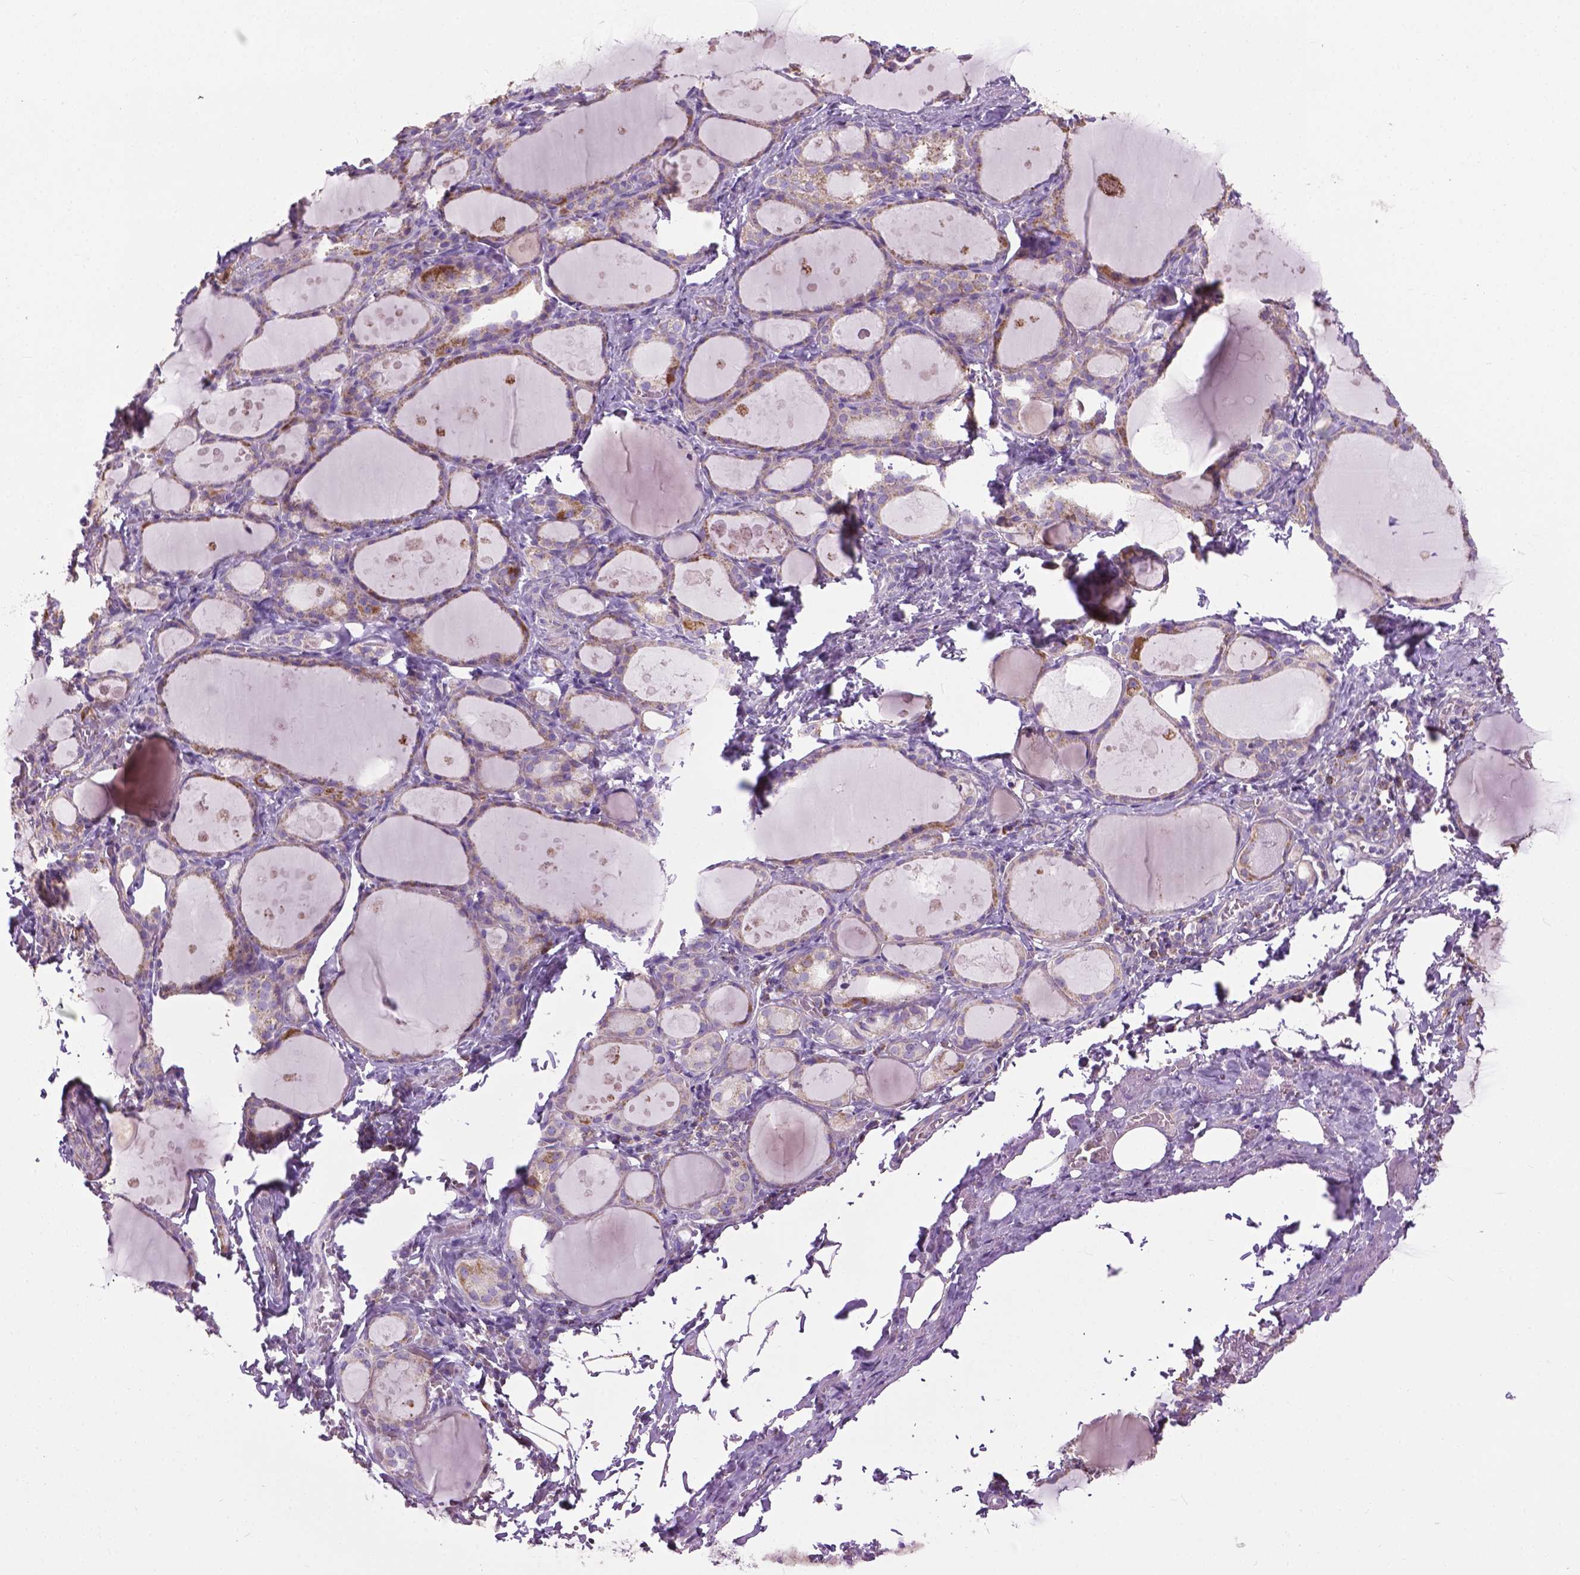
{"staining": {"intensity": "weak", "quantity": ">75%", "location": "cytoplasmic/membranous"}, "tissue": "thyroid gland", "cell_type": "Glandular cells", "image_type": "normal", "snomed": [{"axis": "morphology", "description": "Normal tissue, NOS"}, {"axis": "topography", "description": "Thyroid gland"}], "caption": "This photomicrograph demonstrates immunohistochemistry (IHC) staining of unremarkable thyroid gland, with low weak cytoplasmic/membranous staining in about >75% of glandular cells.", "gene": "VDAC1", "patient": {"sex": "male", "age": 68}}